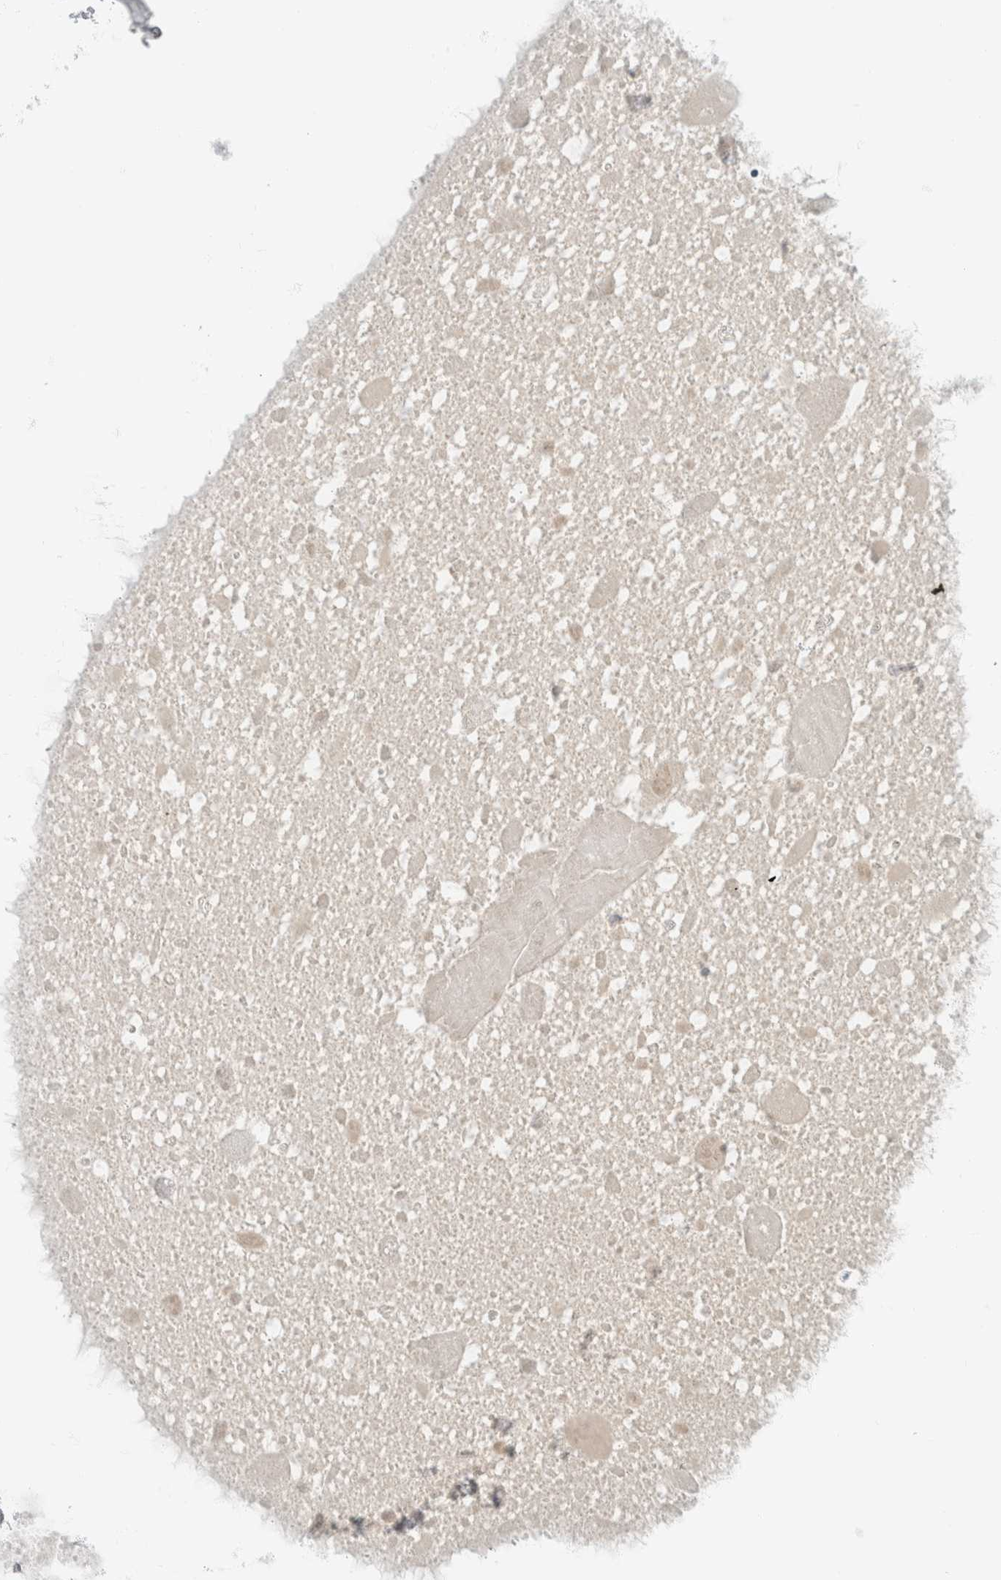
{"staining": {"intensity": "negative", "quantity": "none", "location": "none"}, "tissue": "adipose tissue", "cell_type": "Adipocytes", "image_type": "normal", "snomed": [{"axis": "morphology", "description": "Normal tissue, NOS"}, {"axis": "morphology", "description": "Fibrosis, NOS"}, {"axis": "topography", "description": "Breast"}, {"axis": "topography", "description": "Adipose tissue"}], "caption": "Immunohistochemistry (IHC) photomicrograph of benign adipose tissue: adipose tissue stained with DAB (3,3'-diaminobenzidine) shows no significant protein staining in adipocytes. (DAB immunohistochemistry (IHC) visualized using brightfield microscopy, high magnification).", "gene": "NEFM", "patient": {"sex": "female", "age": 39}}